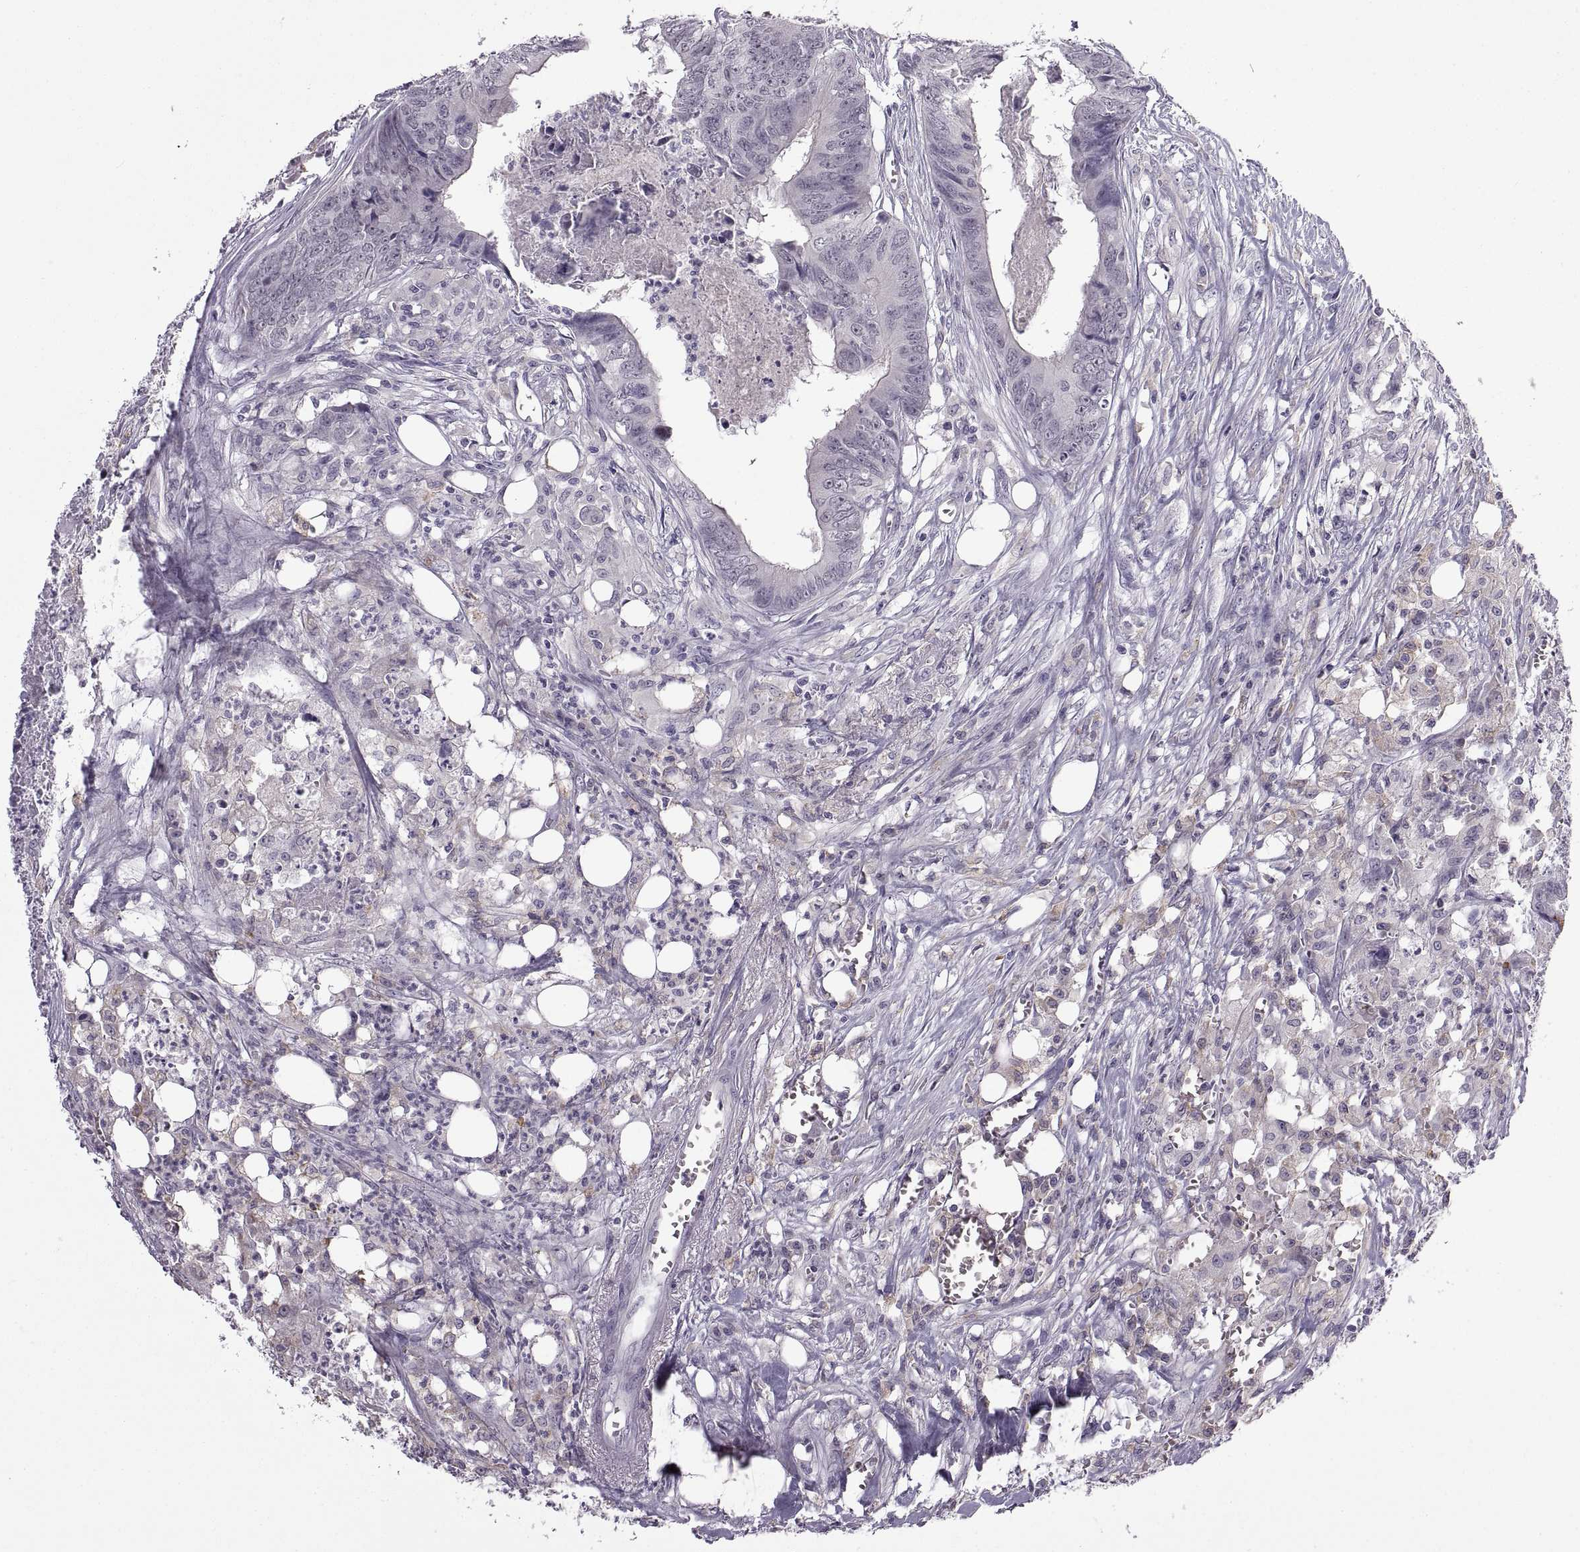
{"staining": {"intensity": "negative", "quantity": "none", "location": "none"}, "tissue": "colorectal cancer", "cell_type": "Tumor cells", "image_type": "cancer", "snomed": [{"axis": "morphology", "description": "Adenocarcinoma, NOS"}, {"axis": "topography", "description": "Colon"}], "caption": "Colorectal cancer (adenocarcinoma) was stained to show a protein in brown. There is no significant staining in tumor cells.", "gene": "MEIOC", "patient": {"sex": "male", "age": 84}}